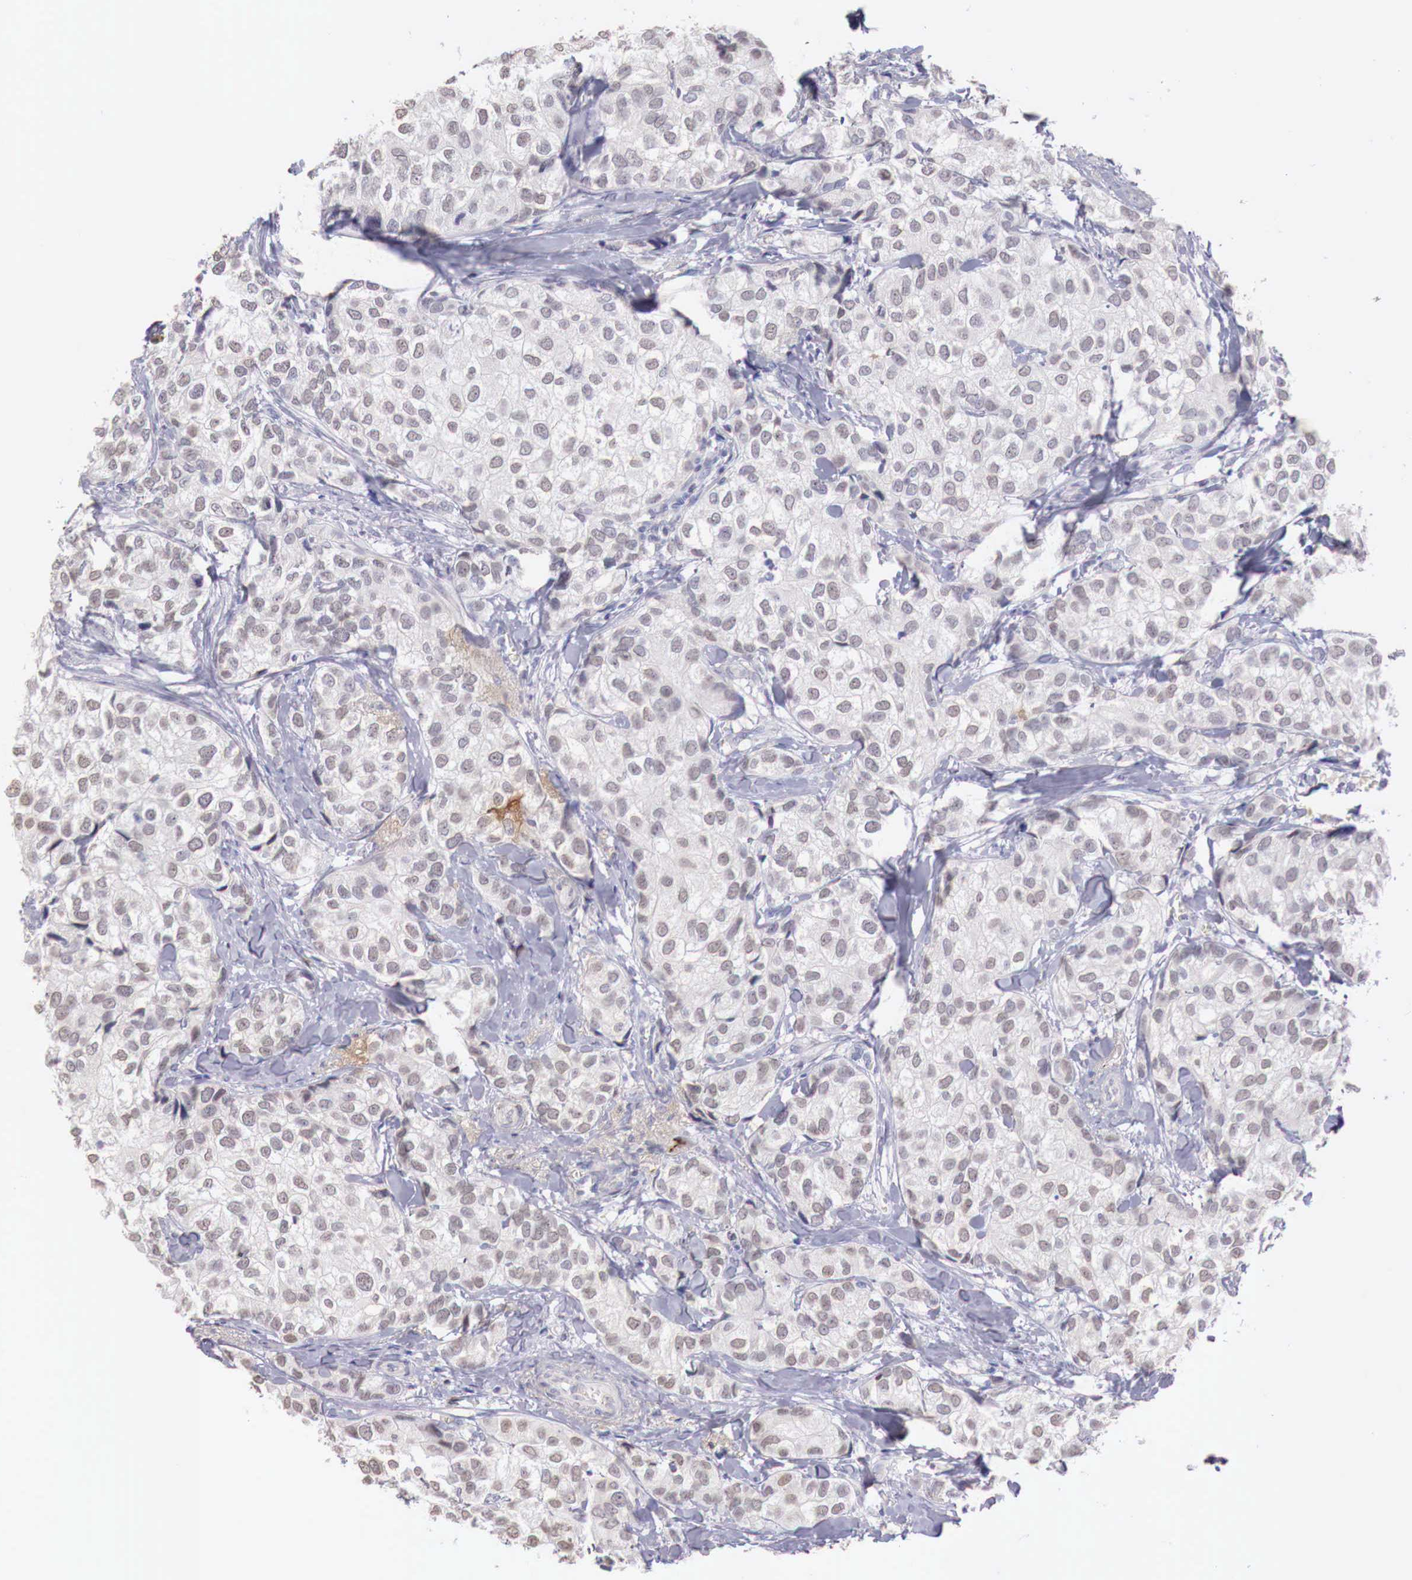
{"staining": {"intensity": "weak", "quantity": "<25%", "location": "nuclear"}, "tissue": "breast cancer", "cell_type": "Tumor cells", "image_type": "cancer", "snomed": [{"axis": "morphology", "description": "Duct carcinoma"}, {"axis": "topography", "description": "Breast"}], "caption": "Invasive ductal carcinoma (breast) stained for a protein using IHC displays no staining tumor cells.", "gene": "XPNPEP2", "patient": {"sex": "female", "age": 68}}